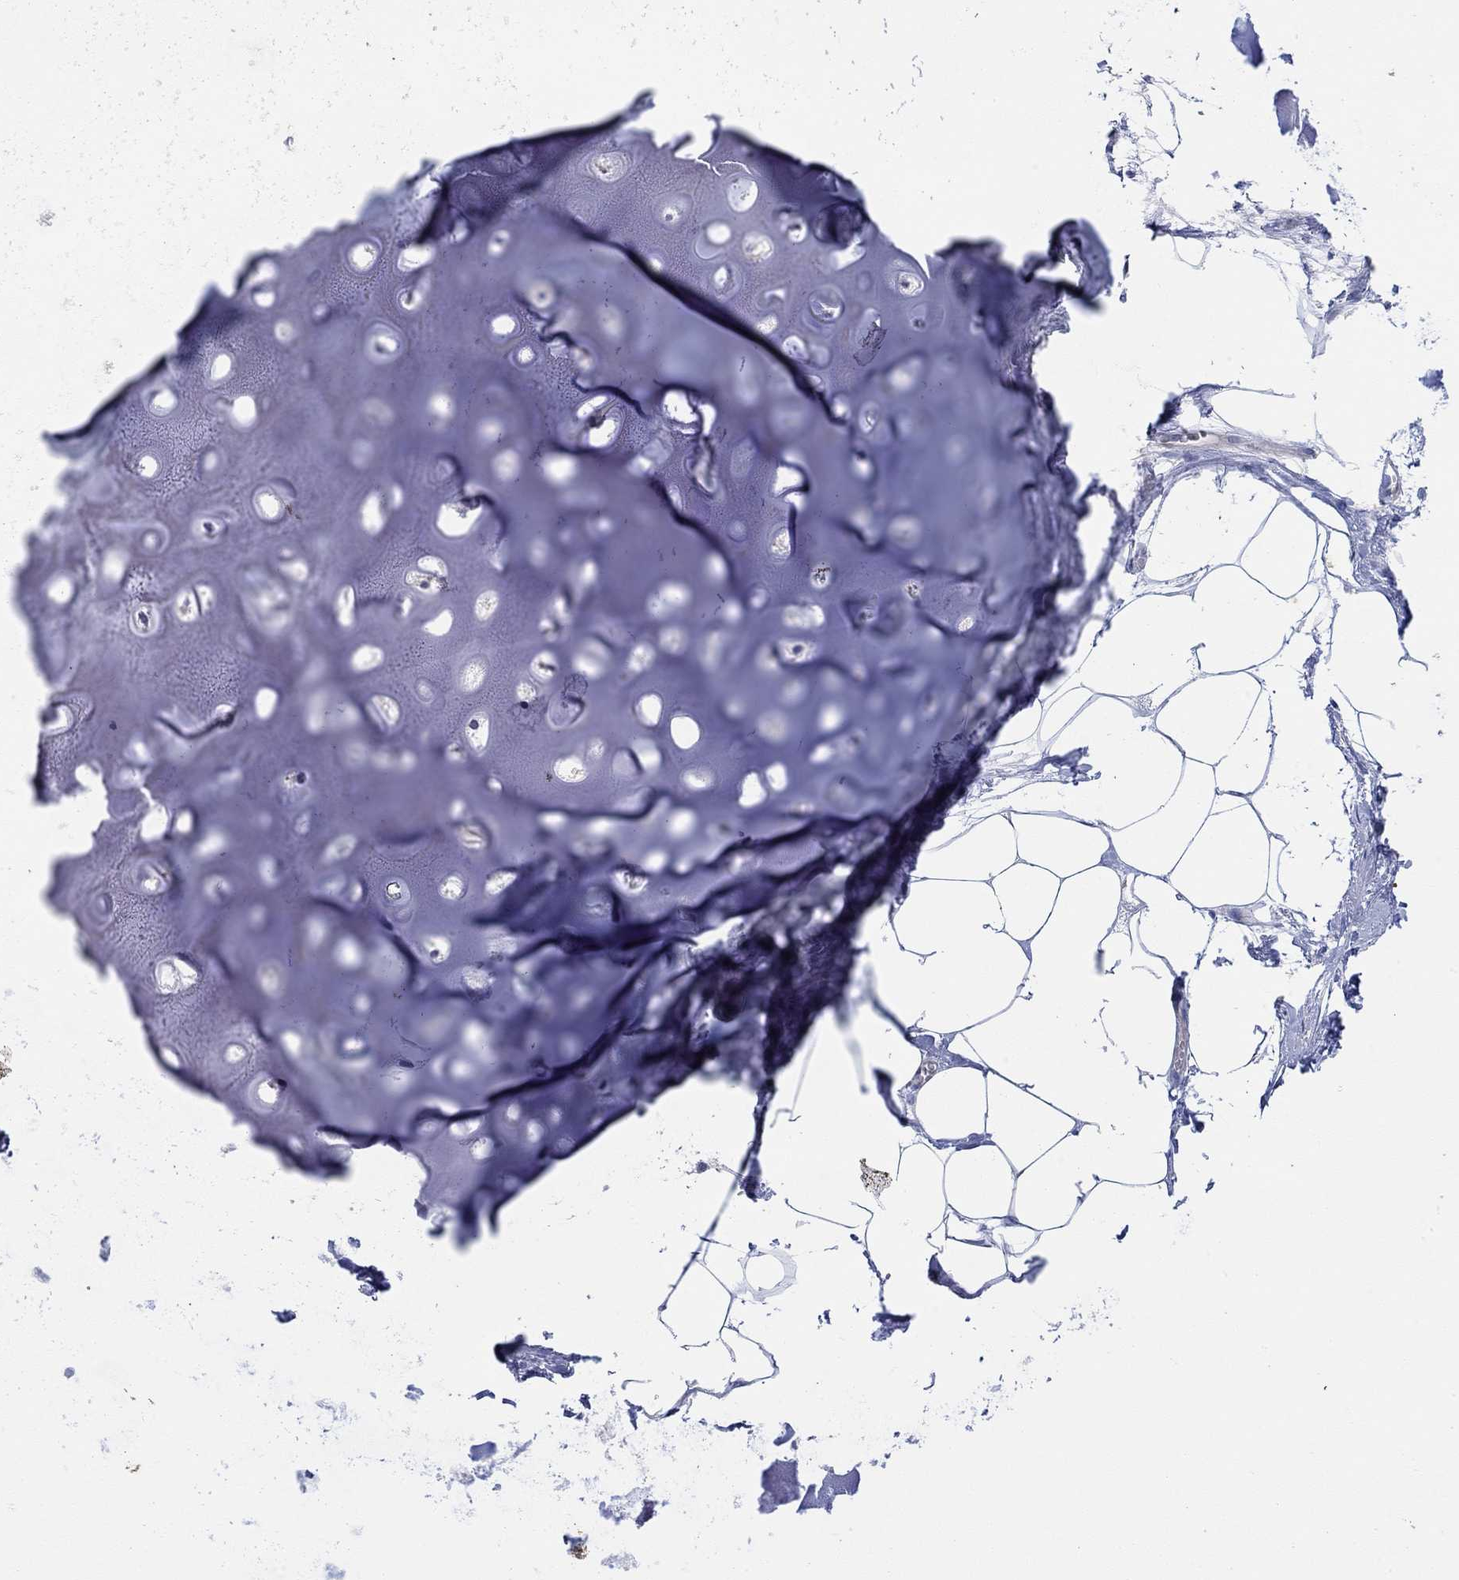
{"staining": {"intensity": "negative", "quantity": "none", "location": "none"}, "tissue": "adipose tissue", "cell_type": "Adipocytes", "image_type": "normal", "snomed": [{"axis": "morphology", "description": "Normal tissue, NOS"}, {"axis": "morphology", "description": "Squamous cell carcinoma, NOS"}, {"axis": "topography", "description": "Cartilage tissue"}, {"axis": "topography", "description": "Lung"}], "caption": "This is a histopathology image of immunohistochemistry (IHC) staining of unremarkable adipose tissue, which shows no positivity in adipocytes.", "gene": "KRT222", "patient": {"sex": "male", "age": 66}}